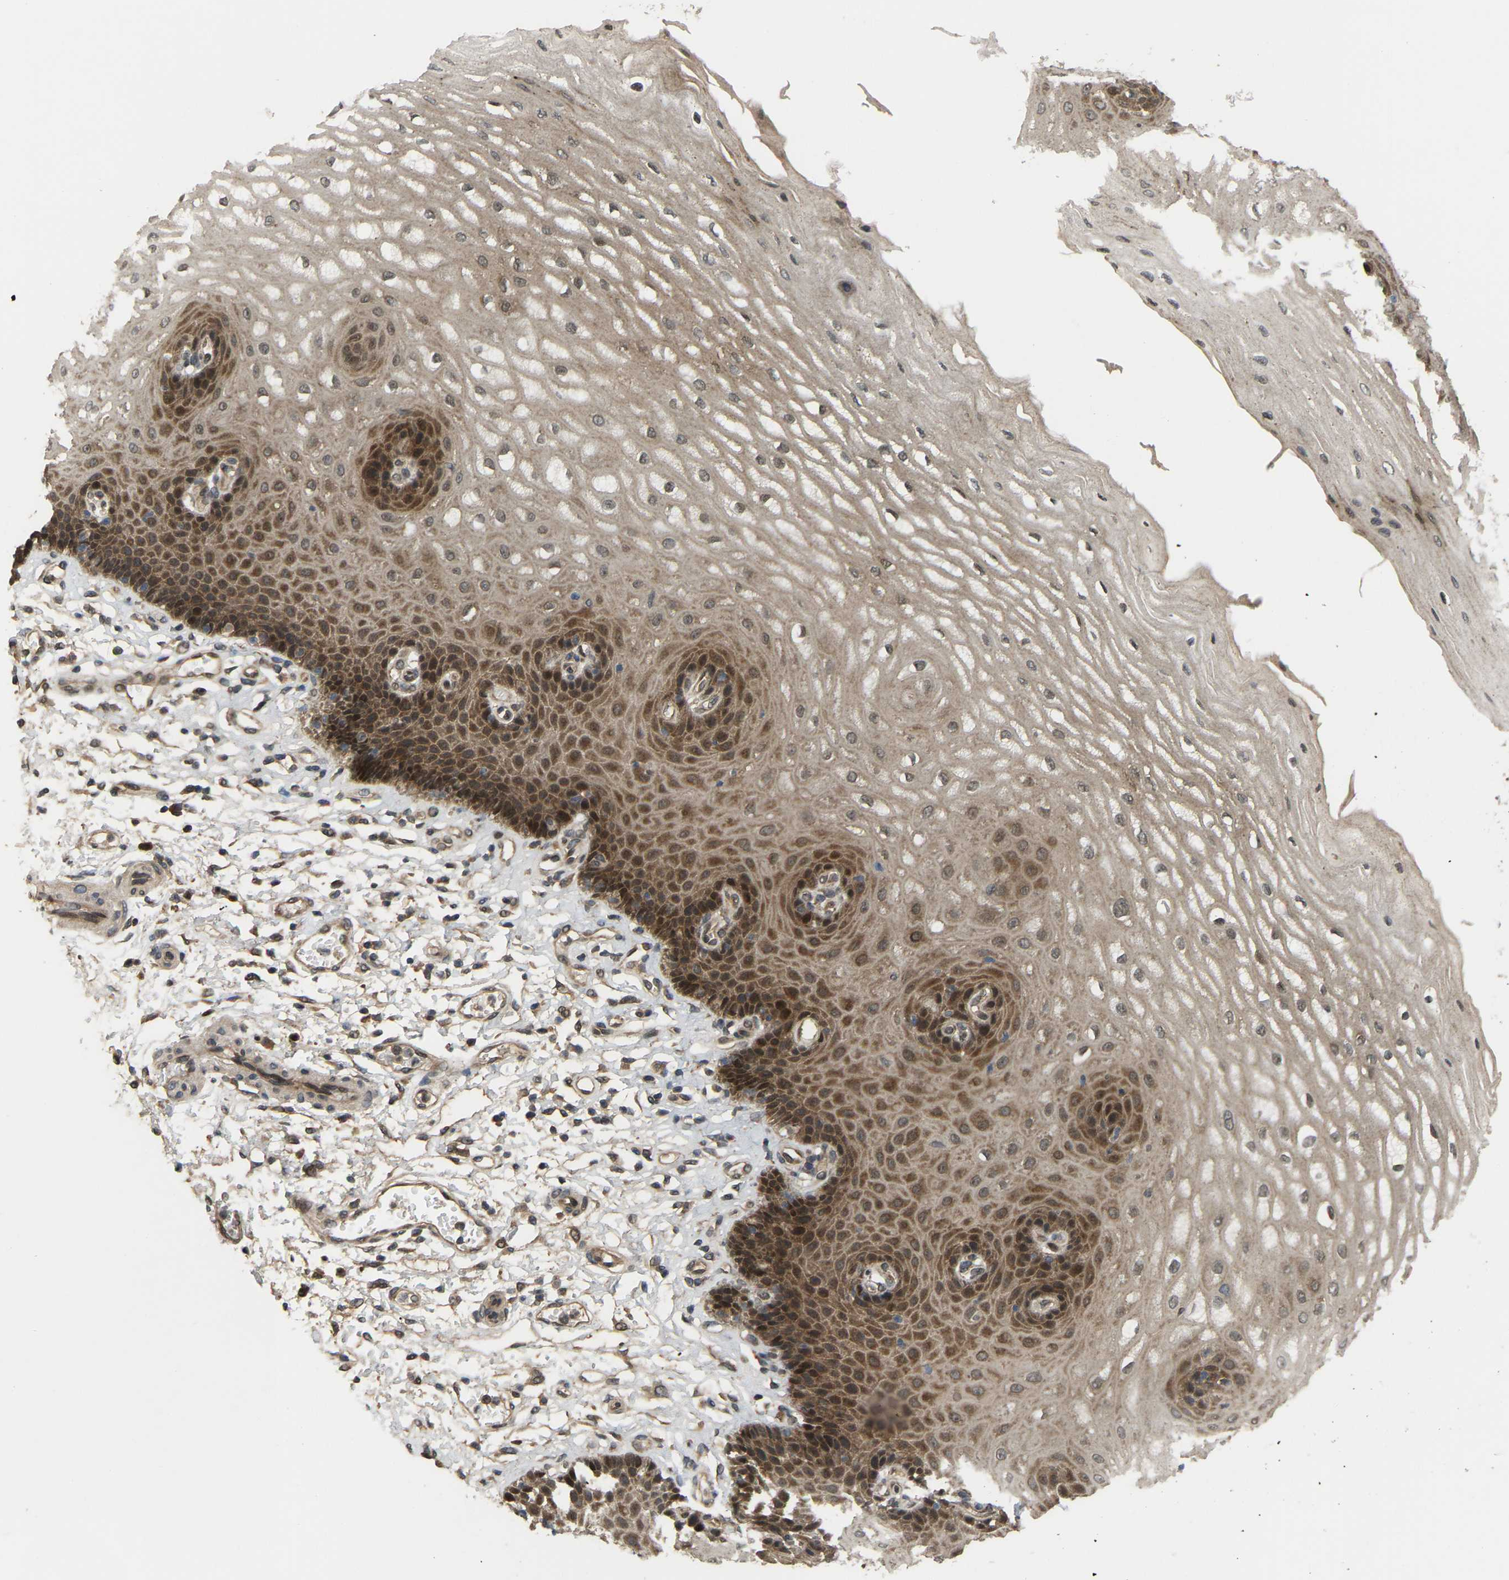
{"staining": {"intensity": "strong", "quantity": ">75%", "location": "cytoplasmic/membranous"}, "tissue": "esophagus", "cell_type": "Squamous epithelial cells", "image_type": "normal", "snomed": [{"axis": "morphology", "description": "Normal tissue, NOS"}, {"axis": "topography", "description": "Esophagus"}], "caption": "IHC micrograph of unremarkable esophagus: esophagus stained using immunohistochemistry (IHC) displays high levels of strong protein expression localized specifically in the cytoplasmic/membranous of squamous epithelial cells, appearing as a cytoplasmic/membranous brown color.", "gene": "CROT", "patient": {"sex": "male", "age": 54}}